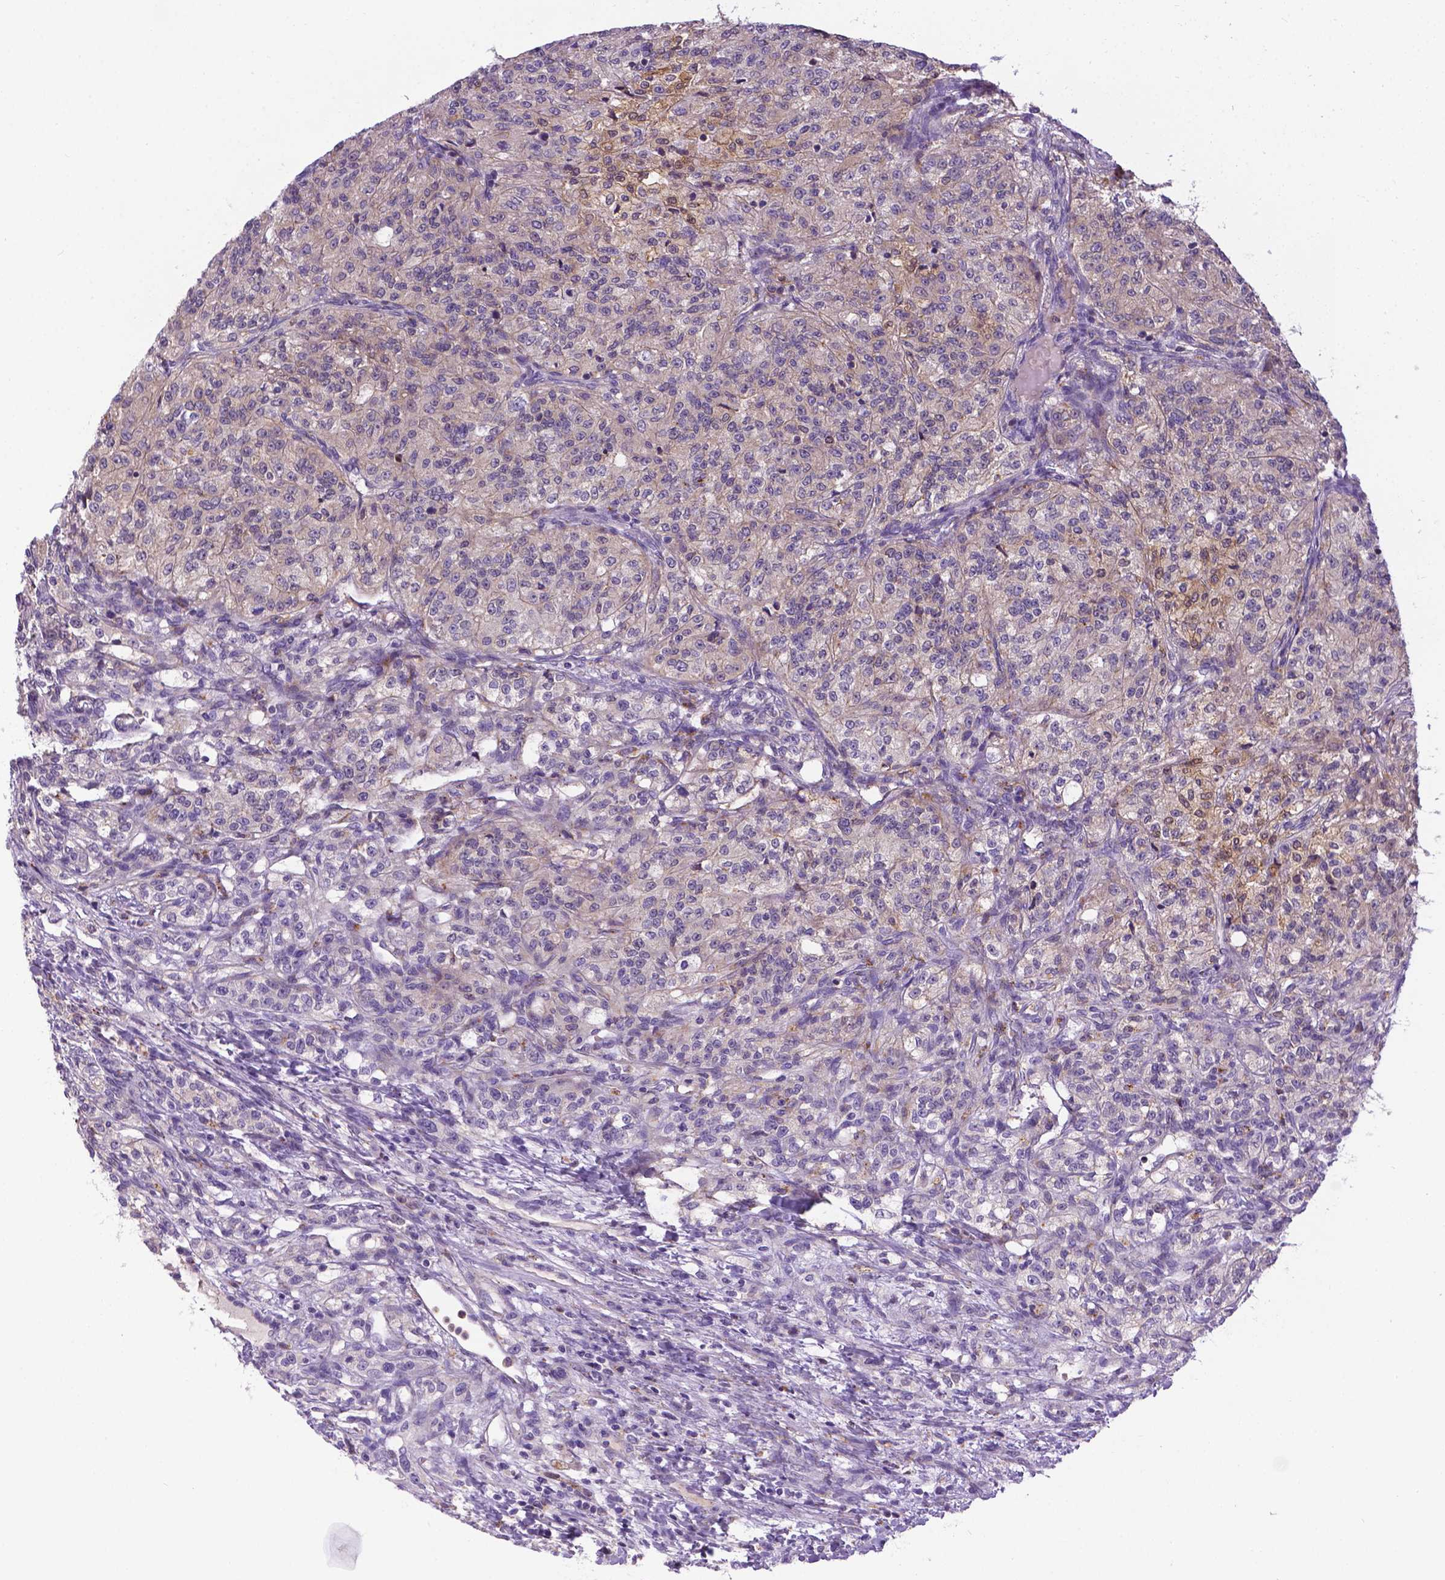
{"staining": {"intensity": "moderate", "quantity": "<25%", "location": "cytoplasmic/membranous"}, "tissue": "renal cancer", "cell_type": "Tumor cells", "image_type": "cancer", "snomed": [{"axis": "morphology", "description": "Adenocarcinoma, NOS"}, {"axis": "topography", "description": "Kidney"}], "caption": "The histopathology image shows staining of renal cancer (adenocarcinoma), revealing moderate cytoplasmic/membranous protein positivity (brown color) within tumor cells.", "gene": "TM4SF18", "patient": {"sex": "female", "age": 63}}